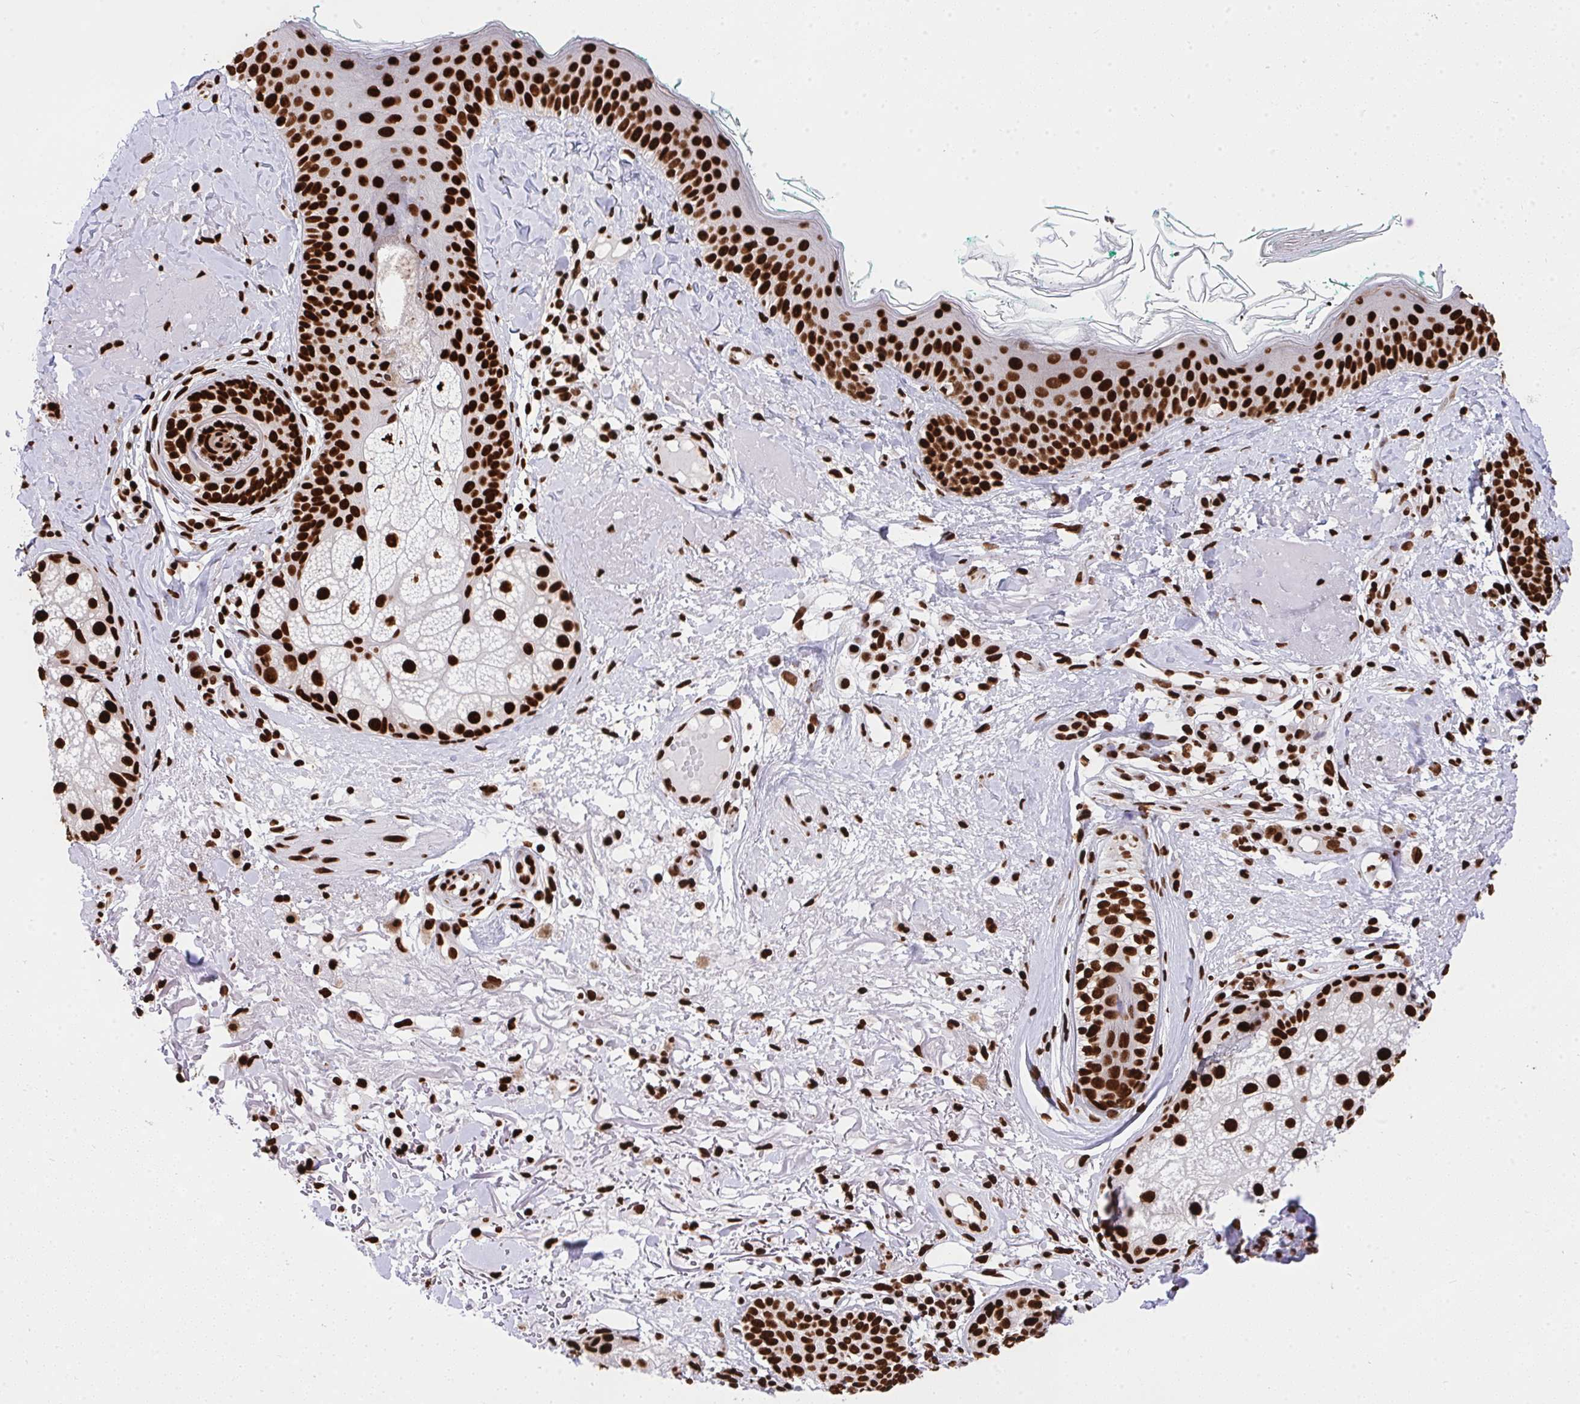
{"staining": {"intensity": "strong", "quantity": ">75%", "location": "nuclear"}, "tissue": "skin", "cell_type": "Fibroblasts", "image_type": "normal", "snomed": [{"axis": "morphology", "description": "Normal tissue, NOS"}, {"axis": "topography", "description": "Skin"}], "caption": "Protein expression analysis of unremarkable skin shows strong nuclear expression in about >75% of fibroblasts. (brown staining indicates protein expression, while blue staining denotes nuclei).", "gene": "HNRNPL", "patient": {"sex": "male", "age": 73}}